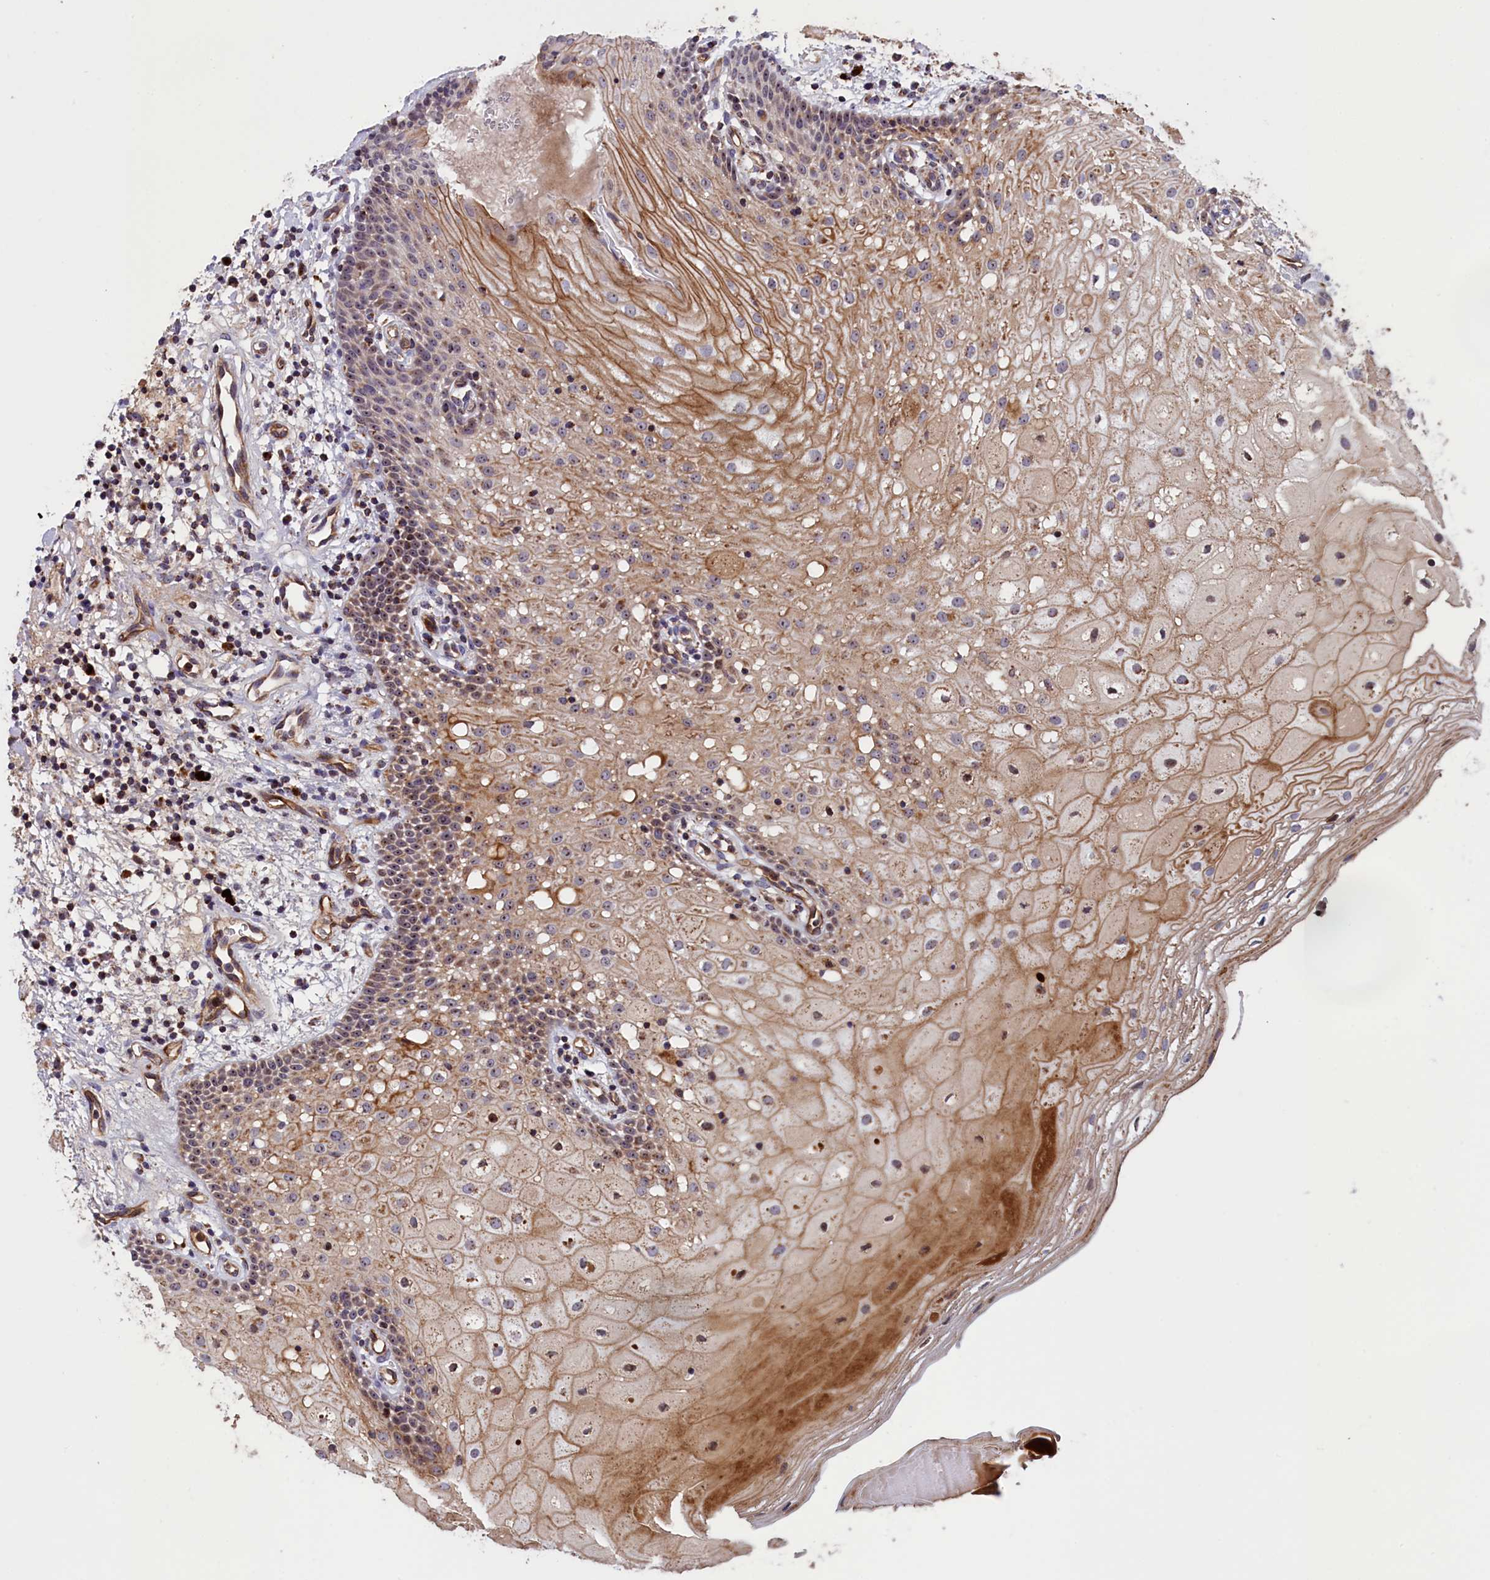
{"staining": {"intensity": "moderate", "quantity": ">75%", "location": "cytoplasmic/membranous,nuclear"}, "tissue": "oral mucosa", "cell_type": "Squamous epithelial cells", "image_type": "normal", "snomed": [{"axis": "morphology", "description": "Normal tissue, NOS"}, {"axis": "topography", "description": "Oral tissue"}], "caption": "Immunohistochemical staining of unremarkable oral mucosa displays >75% levels of moderate cytoplasmic/membranous,nuclear protein positivity in about >75% of squamous epithelial cells.", "gene": "MPND", "patient": {"sex": "male", "age": 74}}